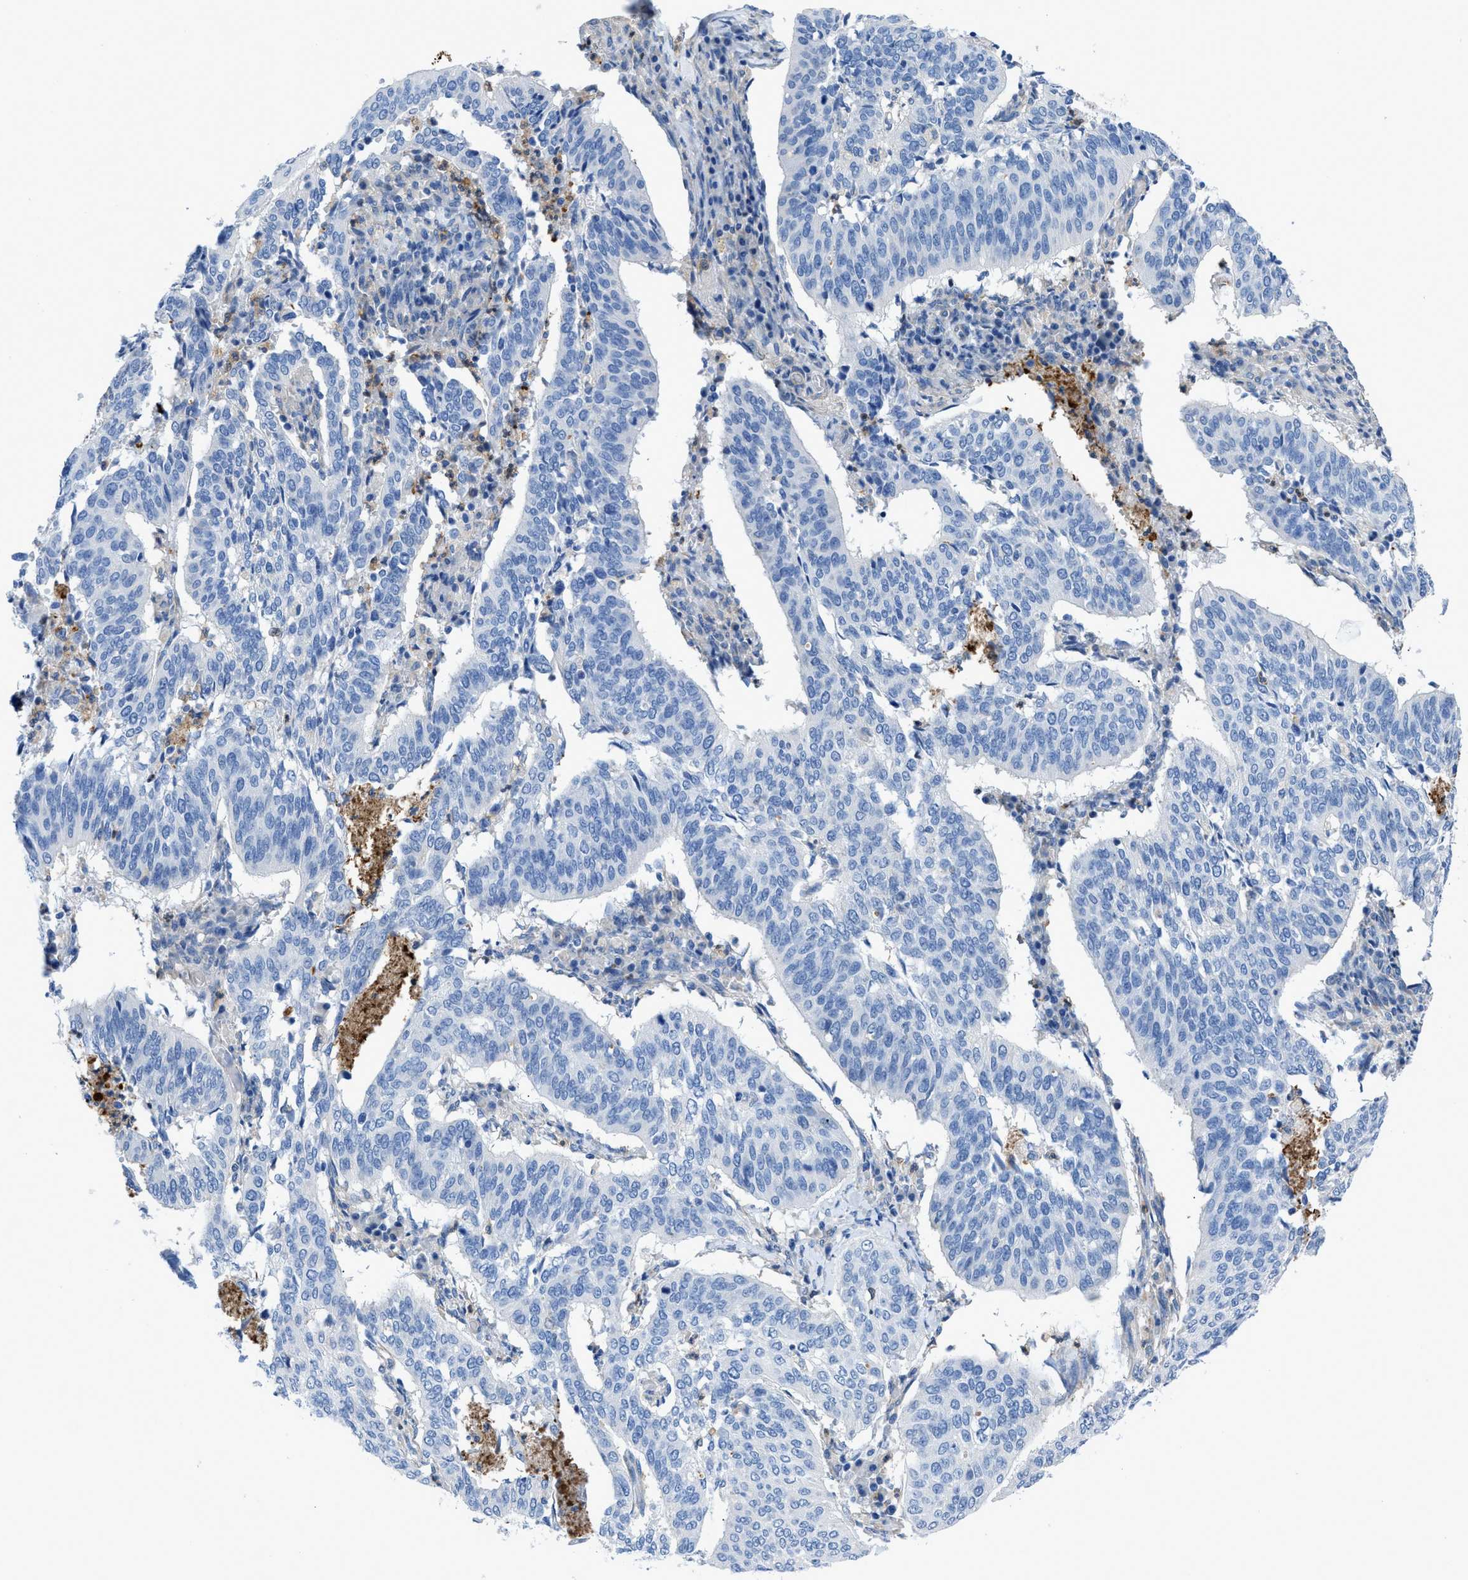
{"staining": {"intensity": "negative", "quantity": "none", "location": "none"}, "tissue": "cervical cancer", "cell_type": "Tumor cells", "image_type": "cancer", "snomed": [{"axis": "morphology", "description": "Normal tissue, NOS"}, {"axis": "morphology", "description": "Squamous cell carcinoma, NOS"}, {"axis": "topography", "description": "Cervix"}], "caption": "Human cervical cancer (squamous cell carcinoma) stained for a protein using IHC demonstrates no staining in tumor cells.", "gene": "ITPR1", "patient": {"sex": "female", "age": 39}}